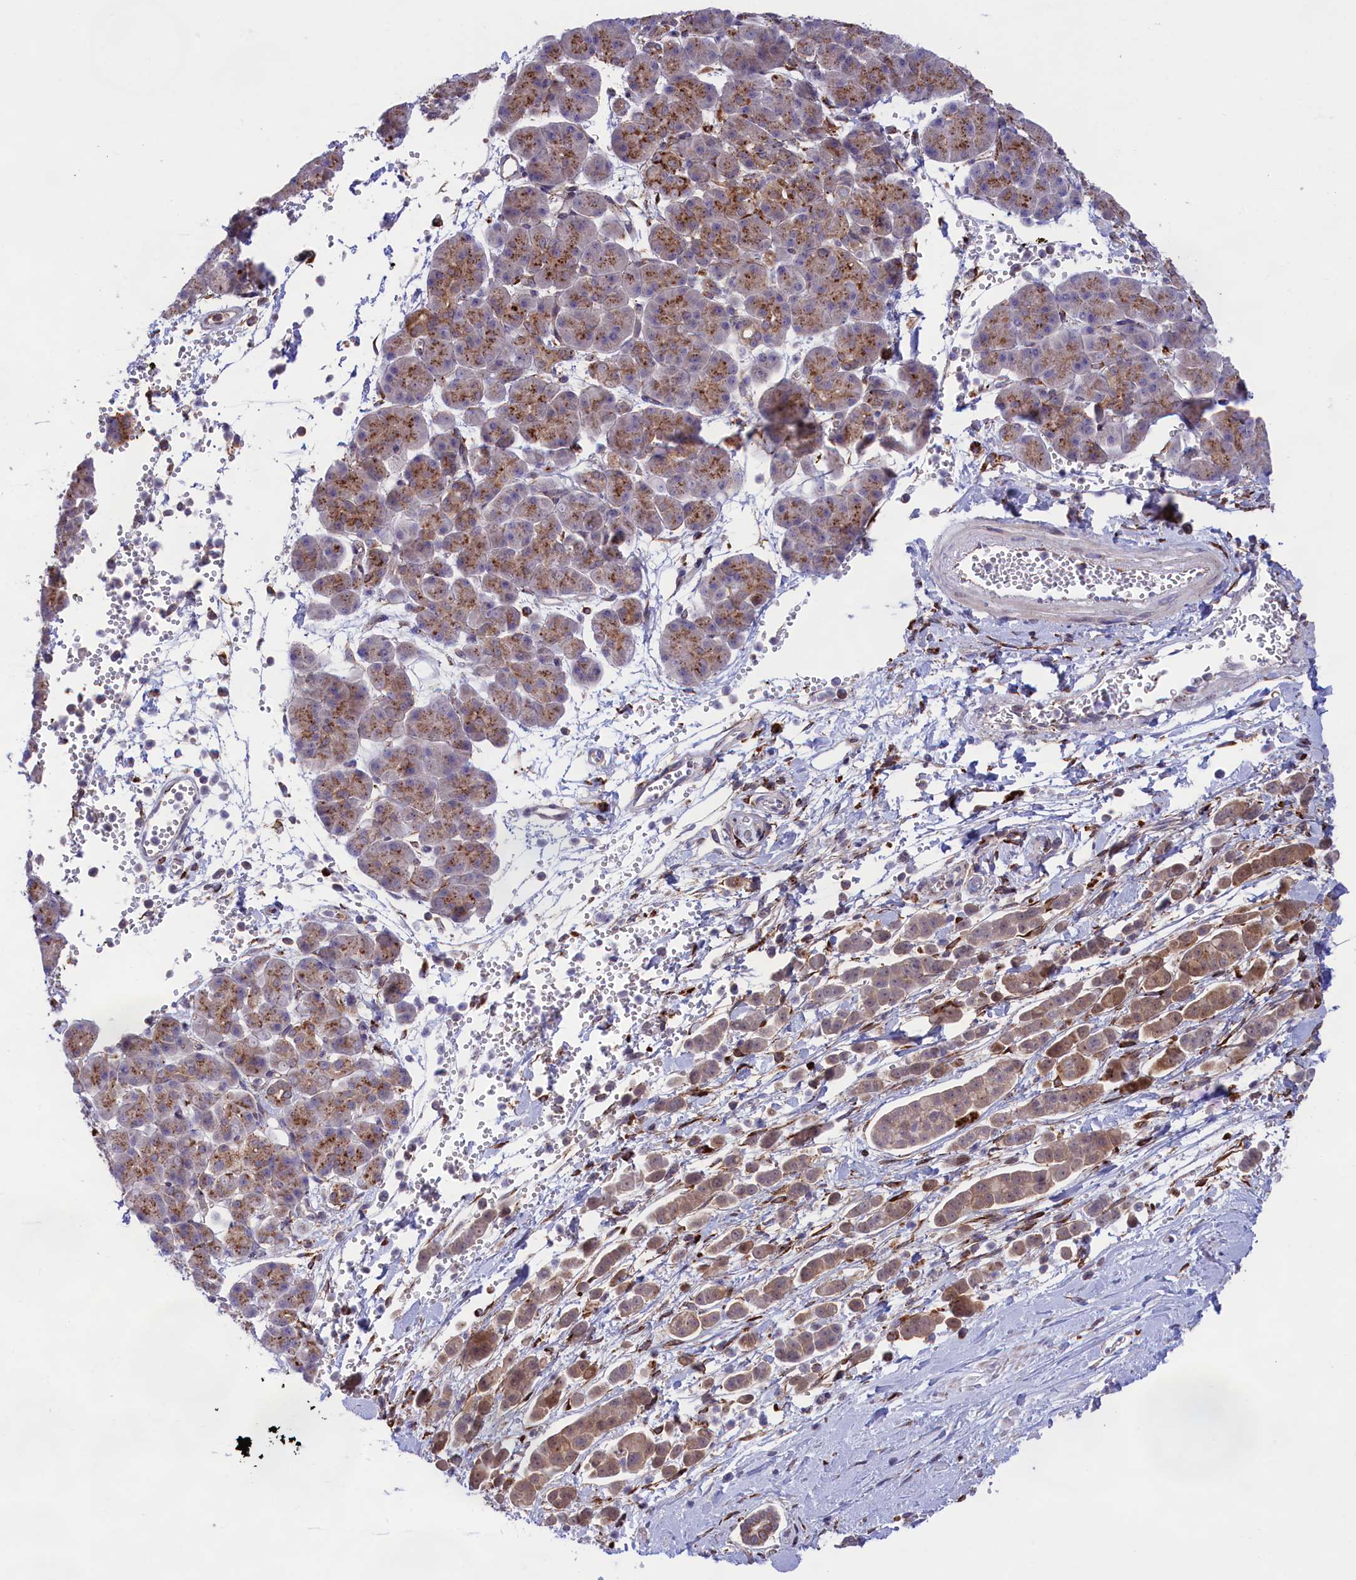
{"staining": {"intensity": "weak", "quantity": ">75%", "location": "cytoplasmic/membranous"}, "tissue": "pancreatic cancer", "cell_type": "Tumor cells", "image_type": "cancer", "snomed": [{"axis": "morphology", "description": "Normal tissue, NOS"}, {"axis": "morphology", "description": "Adenocarcinoma, NOS"}, {"axis": "topography", "description": "Pancreas"}], "caption": "Protein staining exhibits weak cytoplasmic/membranous expression in approximately >75% of tumor cells in pancreatic cancer (adenocarcinoma).", "gene": "MAN2B1", "patient": {"sex": "female", "age": 64}}